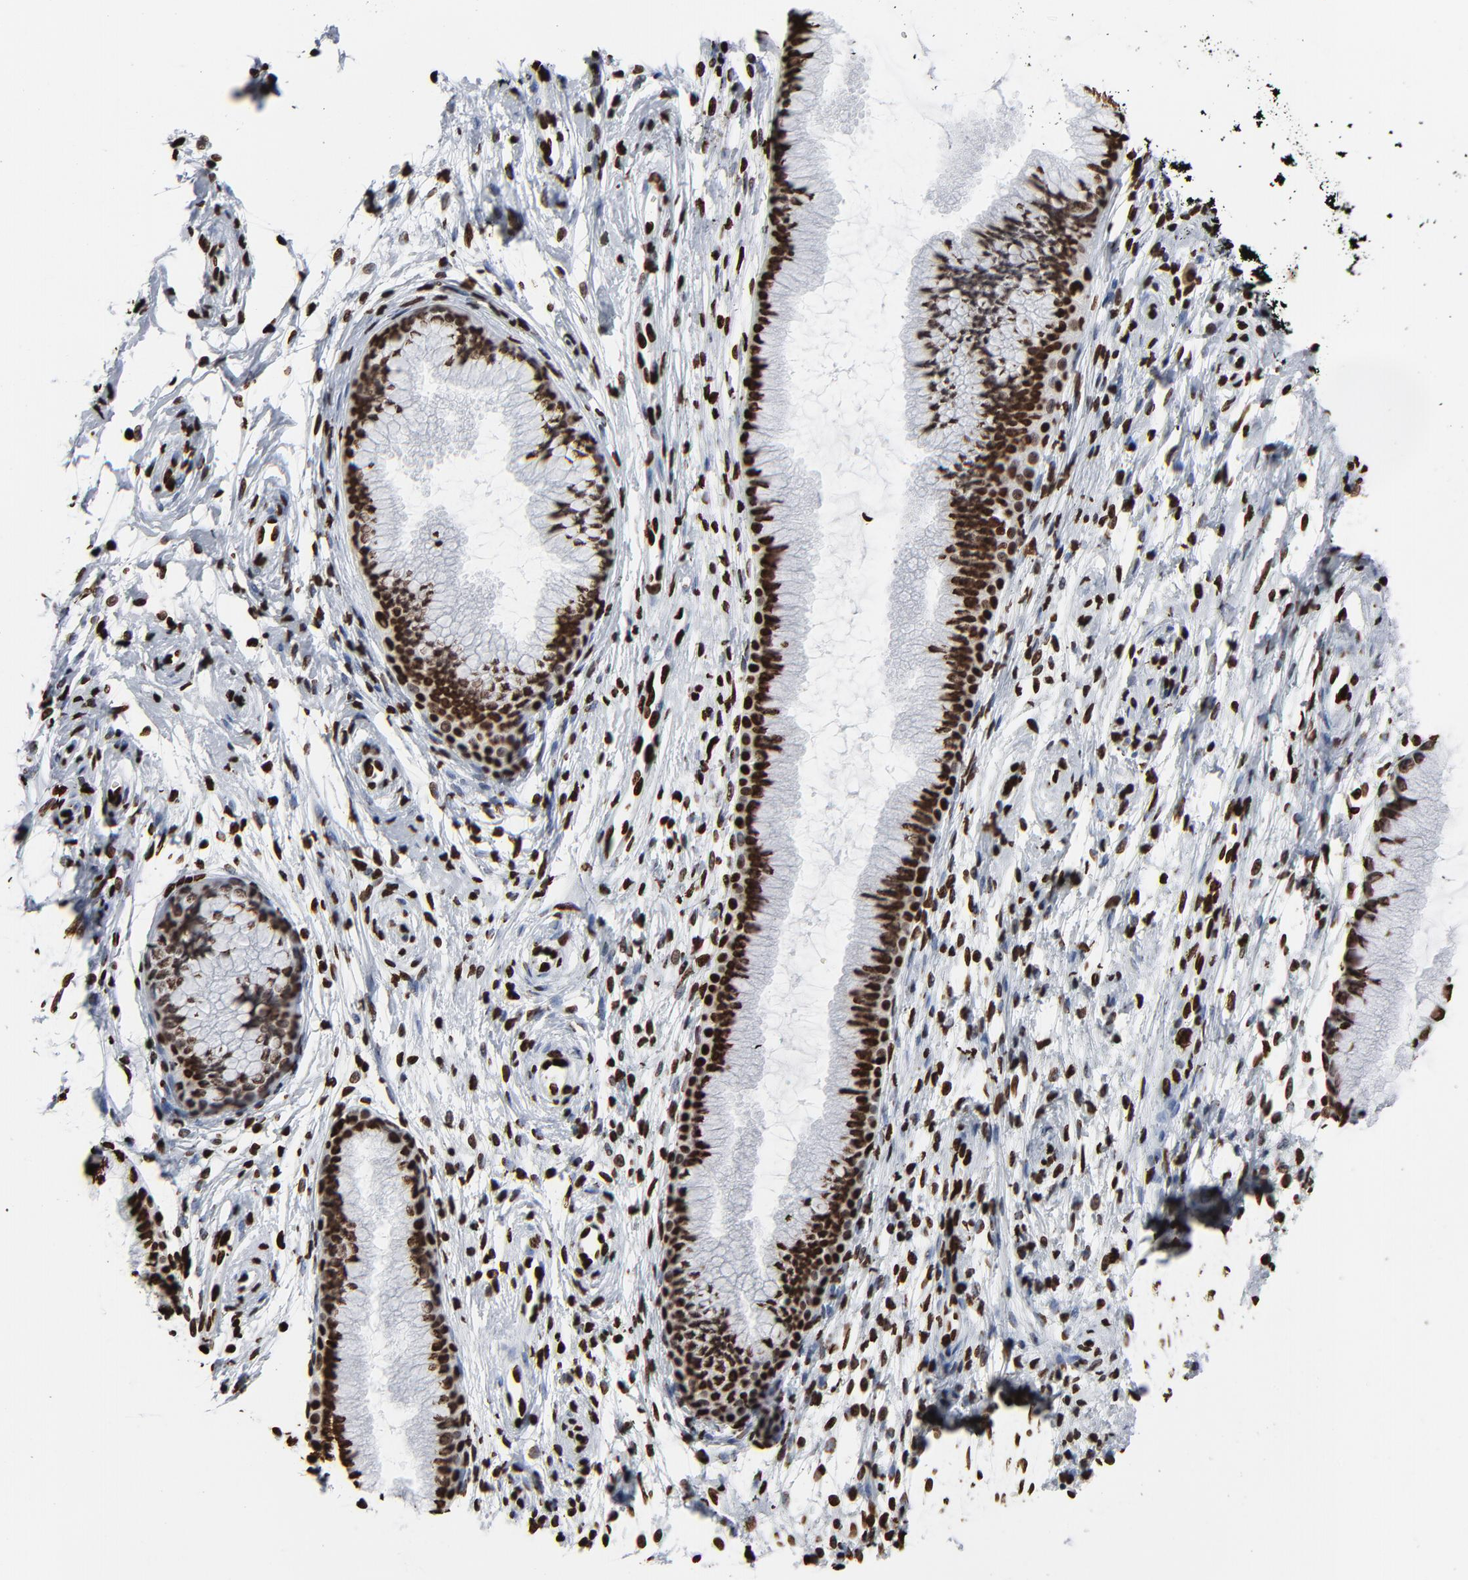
{"staining": {"intensity": "strong", "quantity": ">75%", "location": "nuclear"}, "tissue": "cervix", "cell_type": "Glandular cells", "image_type": "normal", "snomed": [{"axis": "morphology", "description": "Normal tissue, NOS"}, {"axis": "topography", "description": "Cervix"}], "caption": "Glandular cells demonstrate high levels of strong nuclear positivity in about >75% of cells in normal human cervix.", "gene": "H3", "patient": {"sex": "female", "age": 39}}